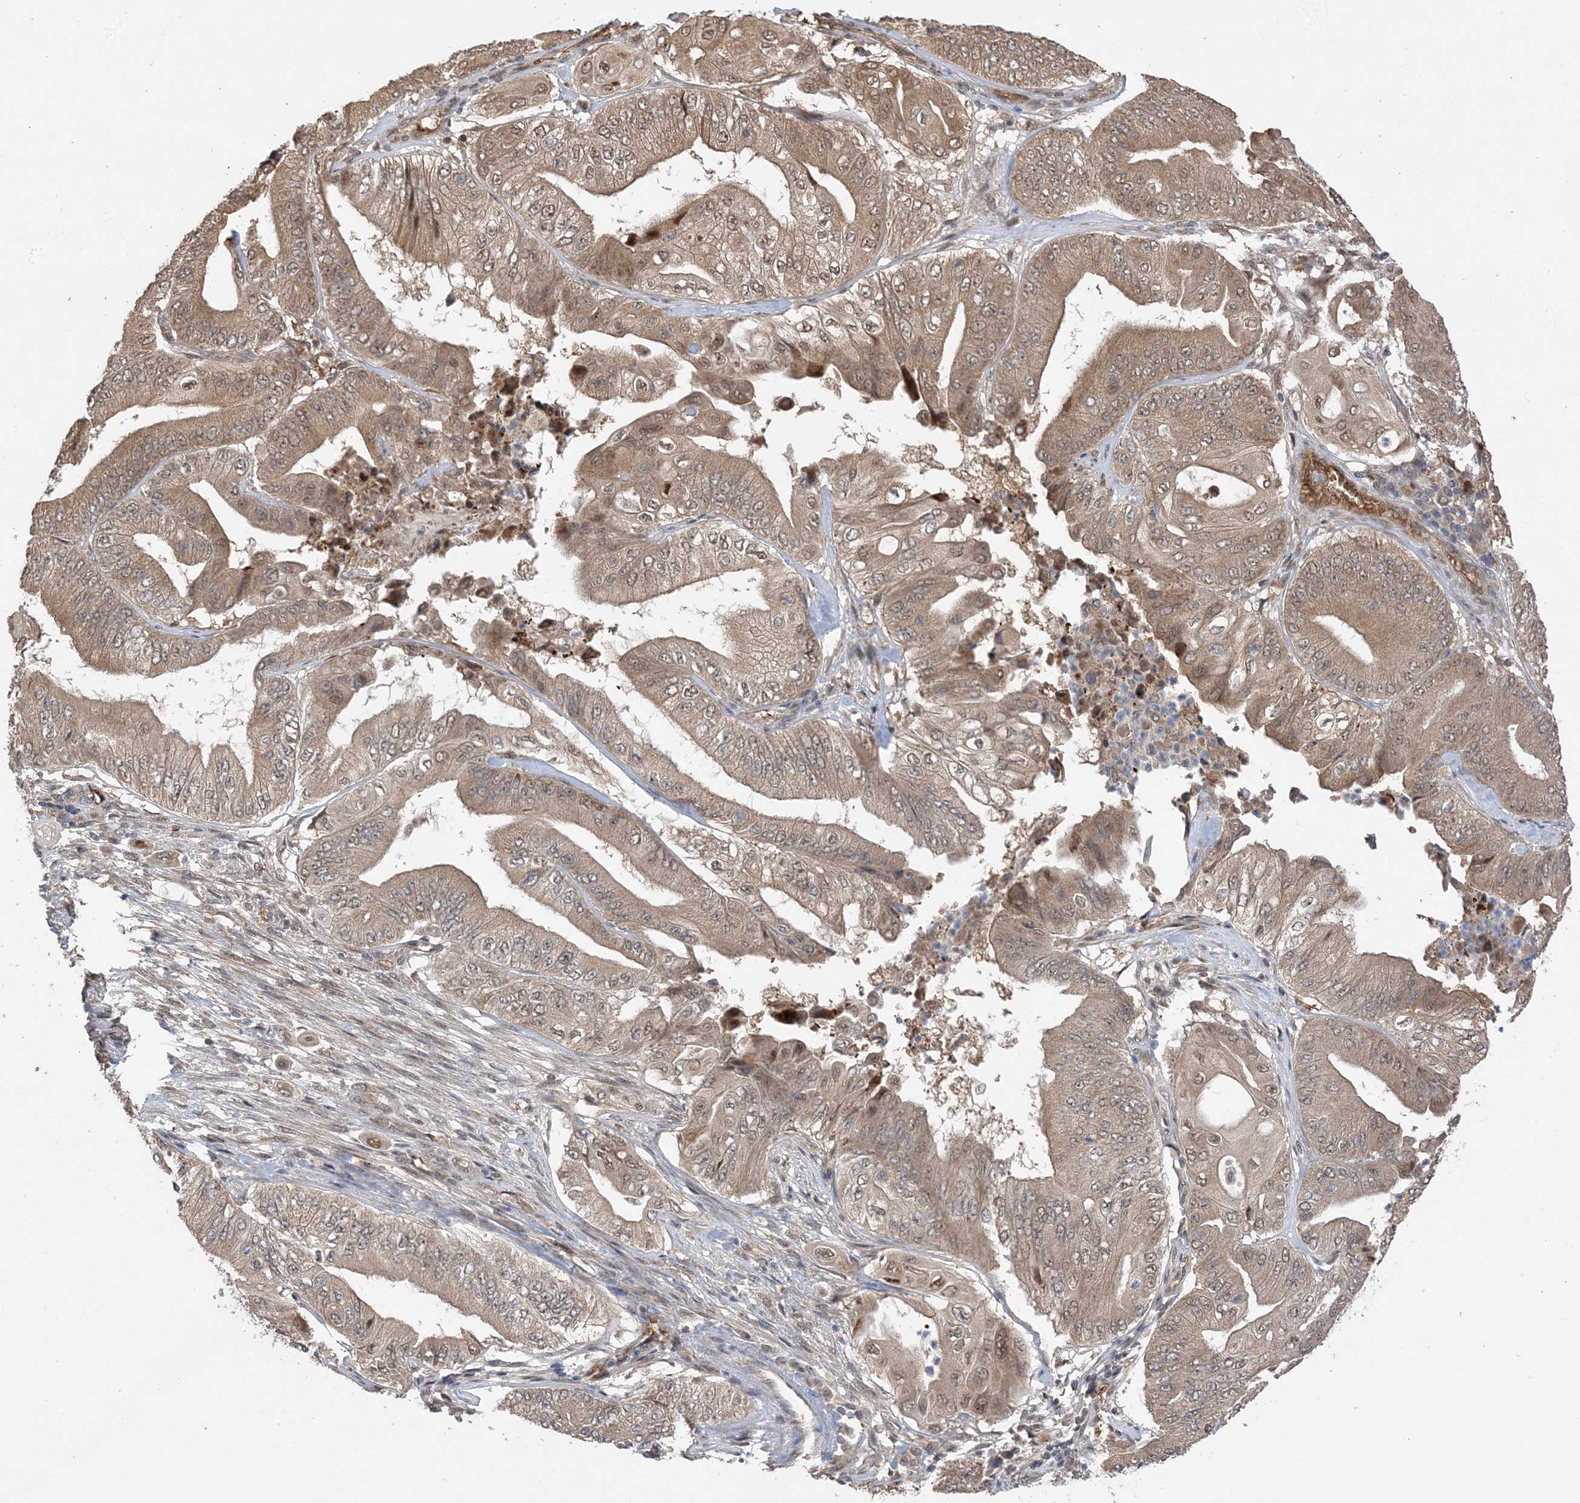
{"staining": {"intensity": "moderate", "quantity": ">75%", "location": "cytoplasmic/membranous,nuclear"}, "tissue": "pancreatic cancer", "cell_type": "Tumor cells", "image_type": "cancer", "snomed": [{"axis": "morphology", "description": "Adenocarcinoma, NOS"}, {"axis": "topography", "description": "Pancreas"}], "caption": "A high-resolution histopathology image shows immunohistochemistry staining of pancreatic cancer (adenocarcinoma), which reveals moderate cytoplasmic/membranous and nuclear positivity in about >75% of tumor cells. (DAB IHC, brown staining for protein, blue staining for nuclei).", "gene": "PUSL1", "patient": {"sex": "female", "age": 77}}